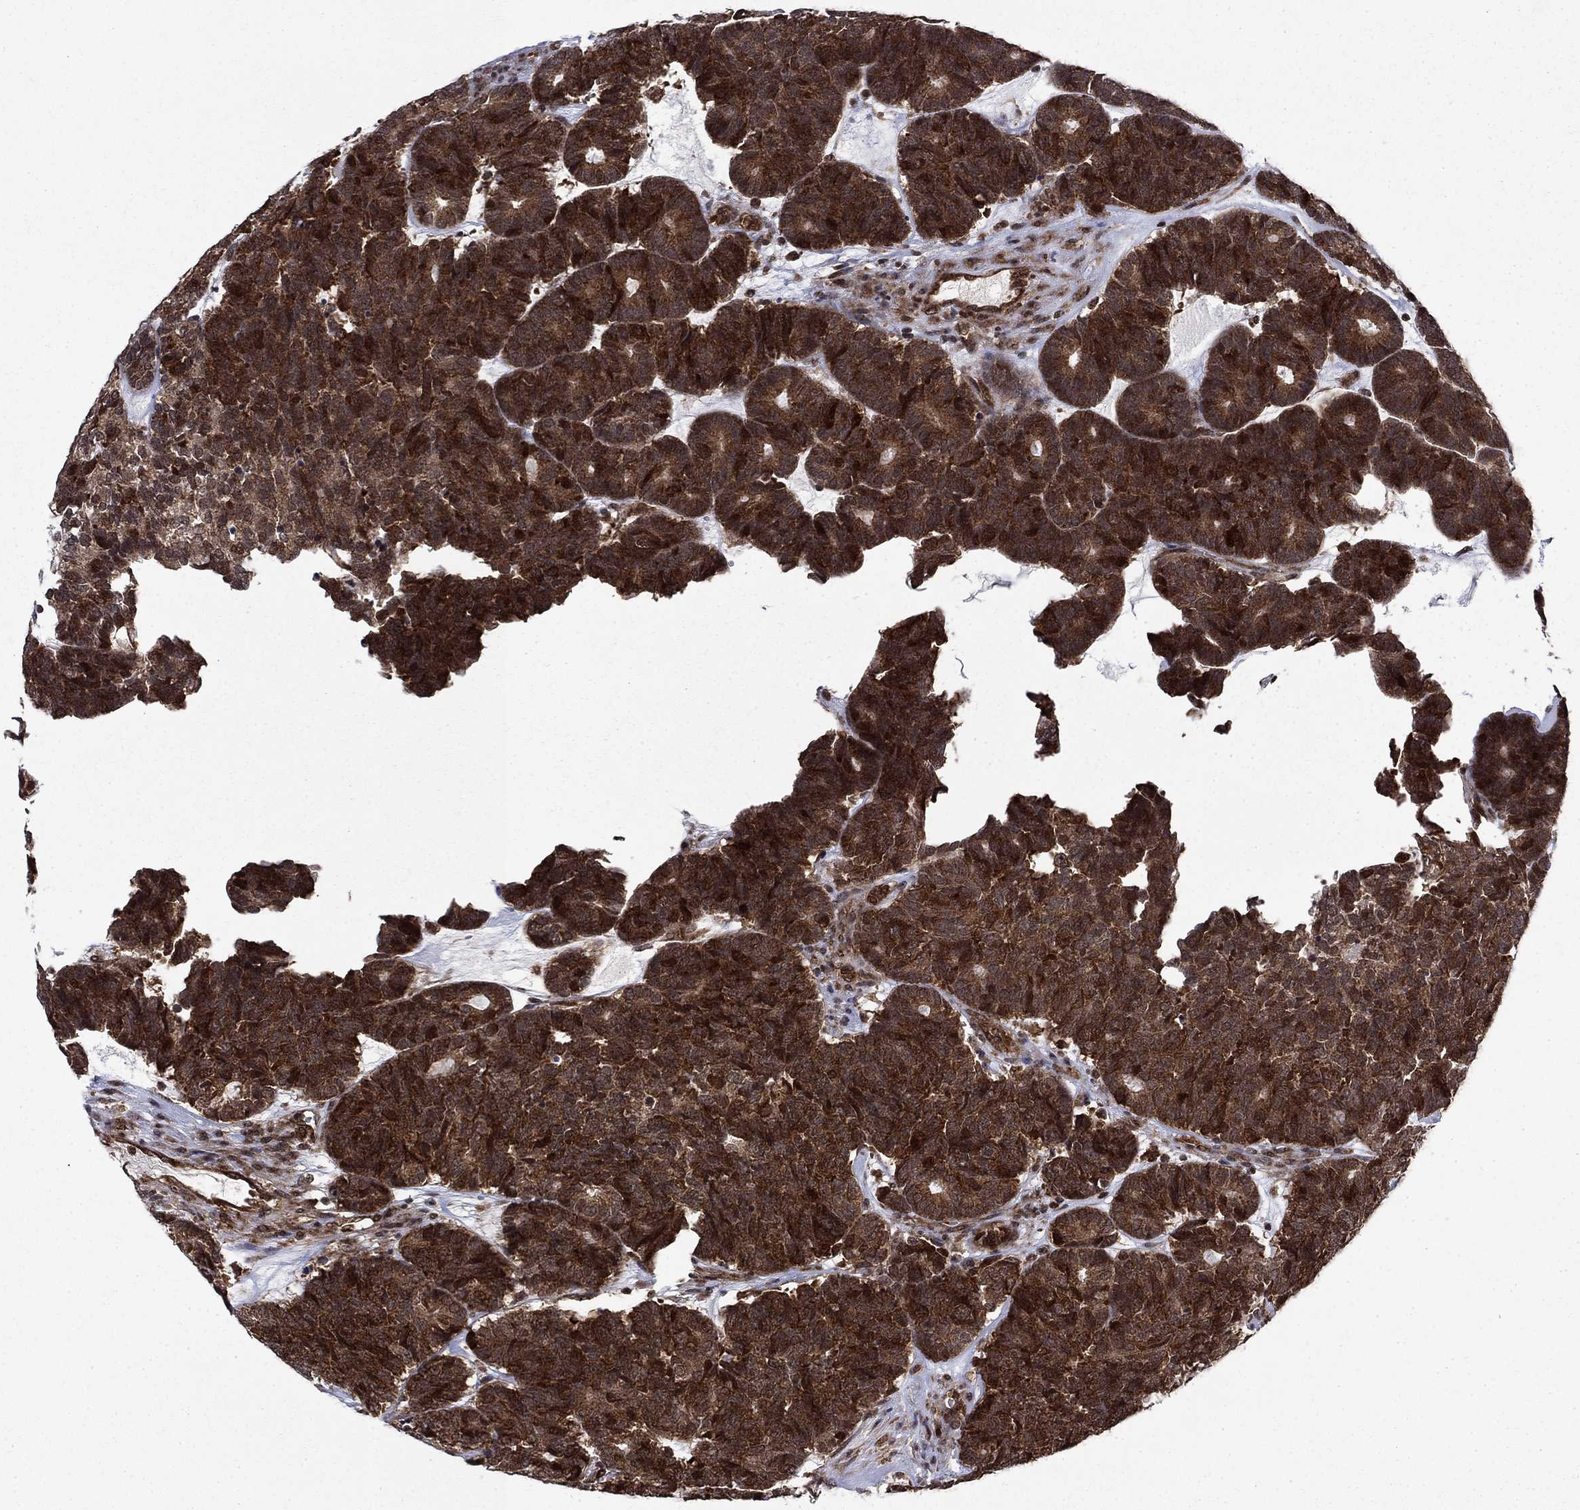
{"staining": {"intensity": "strong", "quantity": ">75%", "location": "cytoplasmic/membranous"}, "tissue": "head and neck cancer", "cell_type": "Tumor cells", "image_type": "cancer", "snomed": [{"axis": "morphology", "description": "Adenocarcinoma, NOS"}, {"axis": "topography", "description": "Head-Neck"}], "caption": "Protein expression analysis of human adenocarcinoma (head and neck) reveals strong cytoplasmic/membranous staining in approximately >75% of tumor cells. (IHC, brightfield microscopy, high magnification).", "gene": "DNAJA1", "patient": {"sex": "female", "age": 81}}